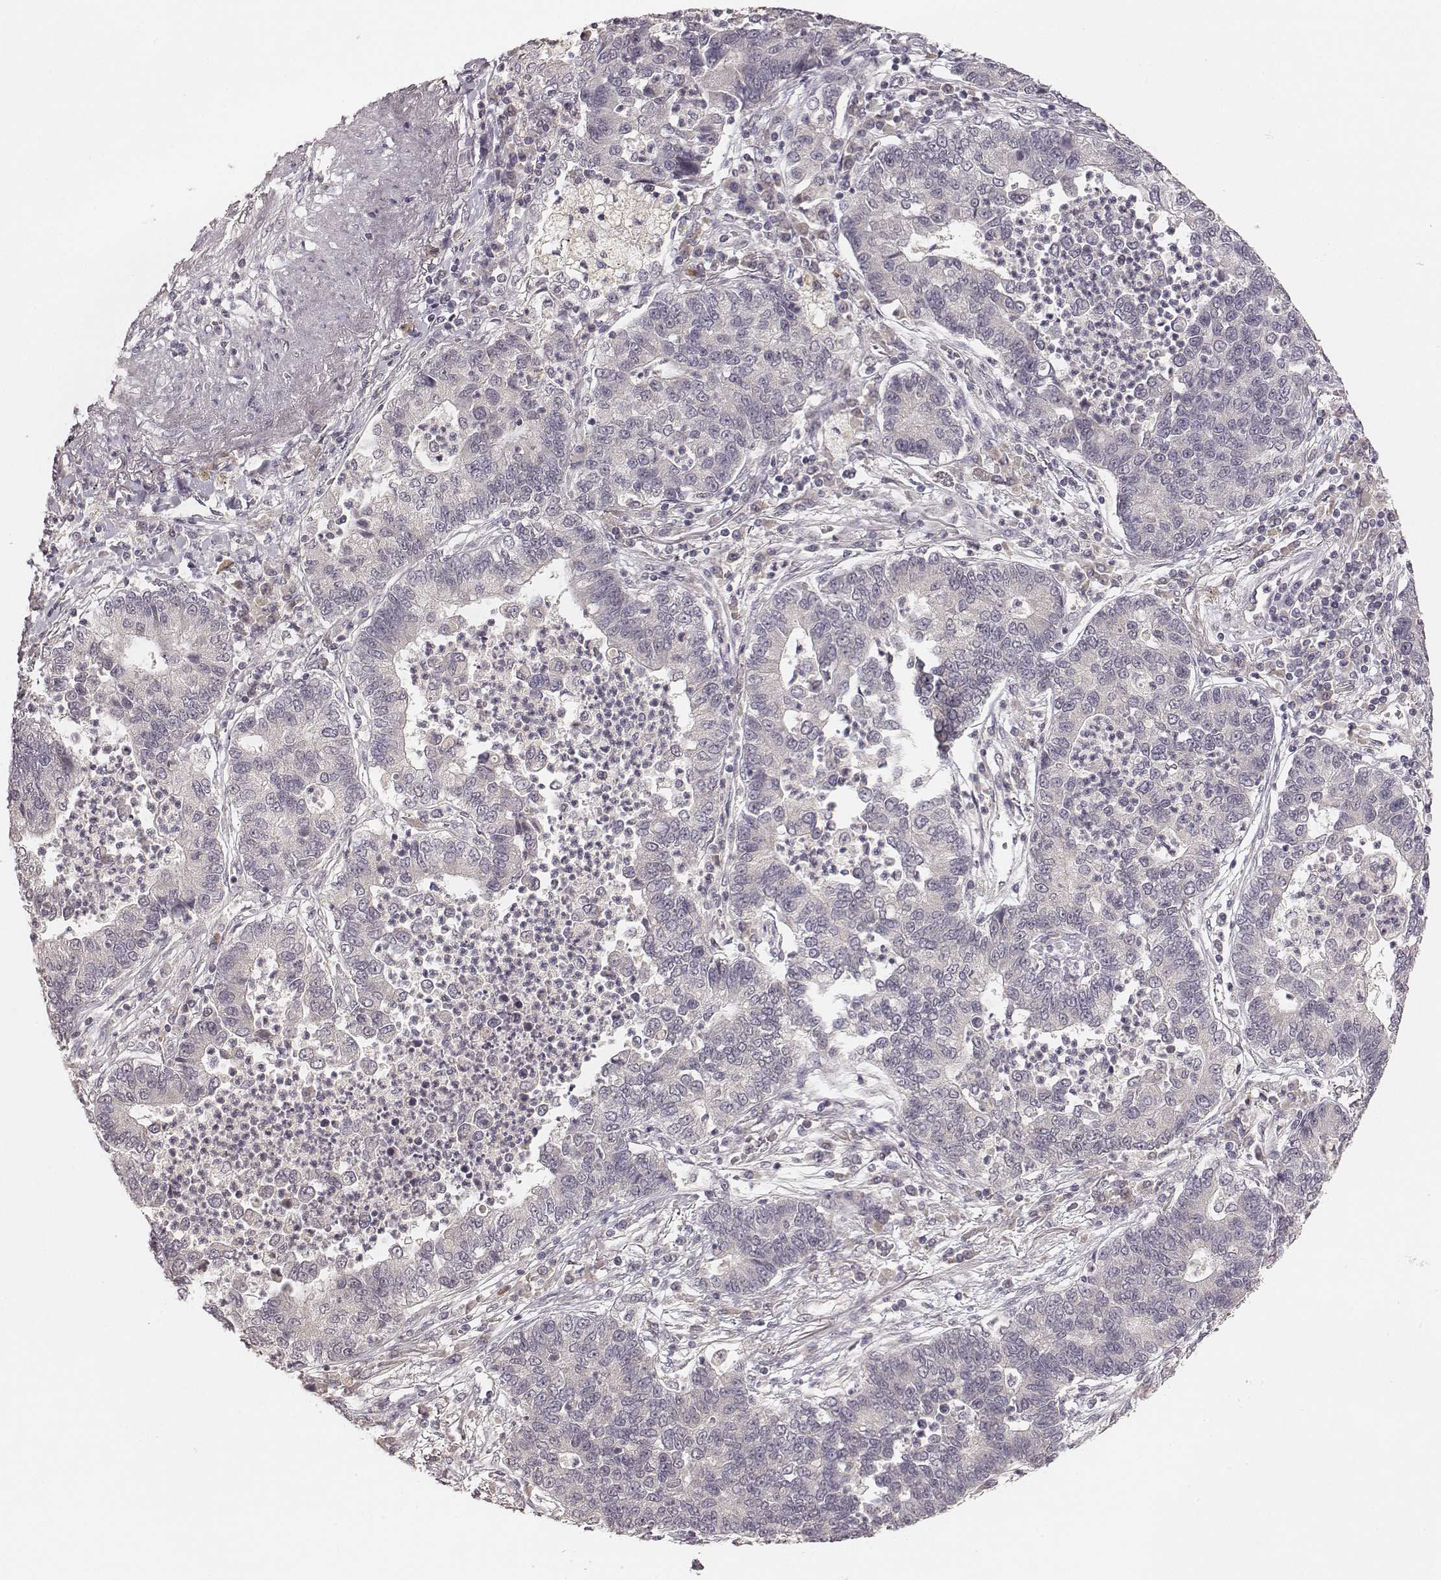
{"staining": {"intensity": "negative", "quantity": "none", "location": "none"}, "tissue": "lung cancer", "cell_type": "Tumor cells", "image_type": "cancer", "snomed": [{"axis": "morphology", "description": "Adenocarcinoma, NOS"}, {"axis": "topography", "description": "Lung"}], "caption": "Image shows no significant protein staining in tumor cells of adenocarcinoma (lung).", "gene": "LY6K", "patient": {"sex": "female", "age": 57}}